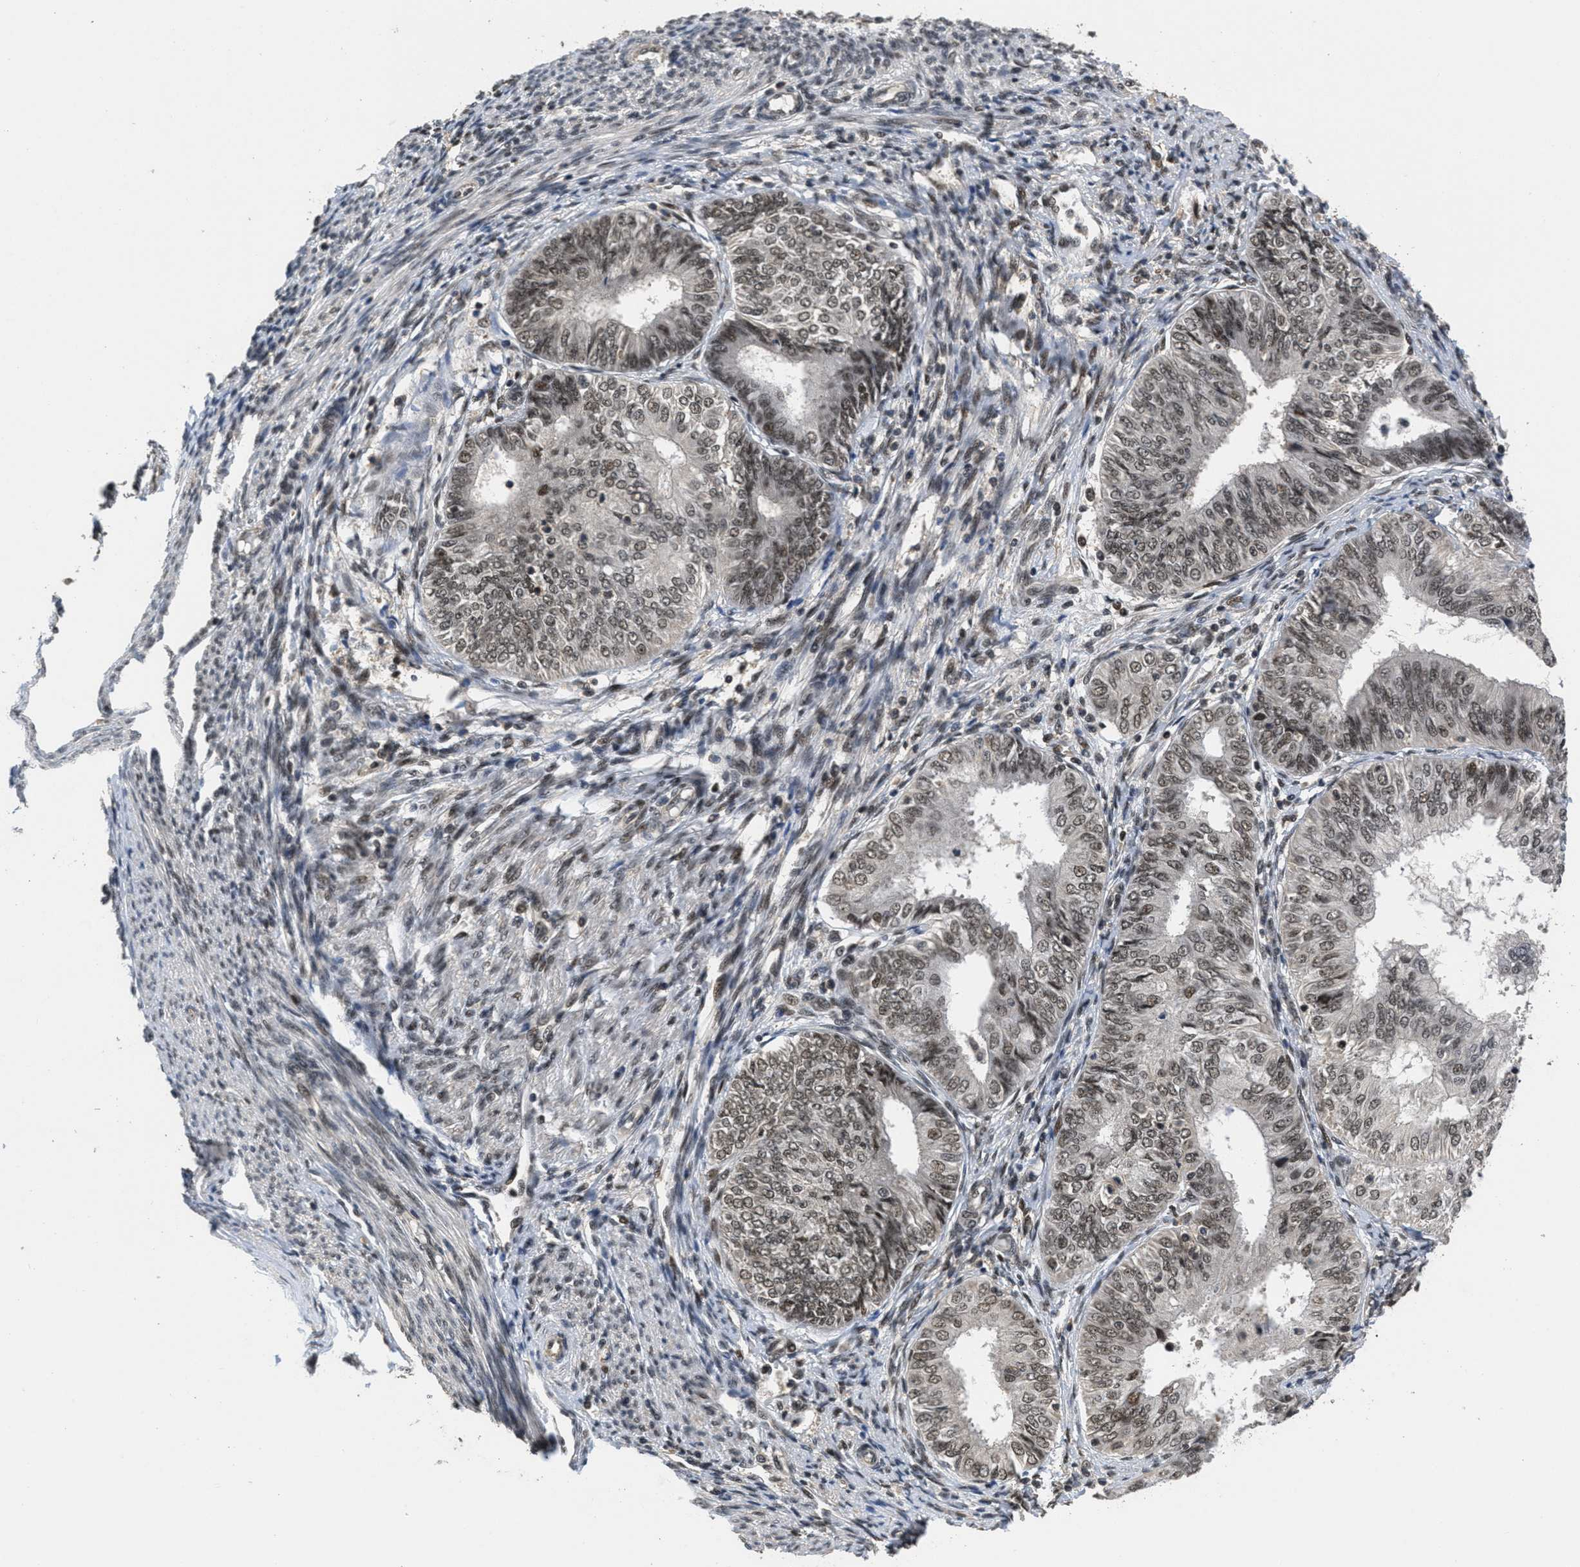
{"staining": {"intensity": "moderate", "quantity": ">75%", "location": "nuclear"}, "tissue": "endometrial cancer", "cell_type": "Tumor cells", "image_type": "cancer", "snomed": [{"axis": "morphology", "description": "Adenocarcinoma, NOS"}, {"axis": "topography", "description": "Endometrium"}], "caption": "The image exhibits staining of adenocarcinoma (endometrial), revealing moderate nuclear protein staining (brown color) within tumor cells.", "gene": "CUL4B", "patient": {"sex": "female", "age": 58}}